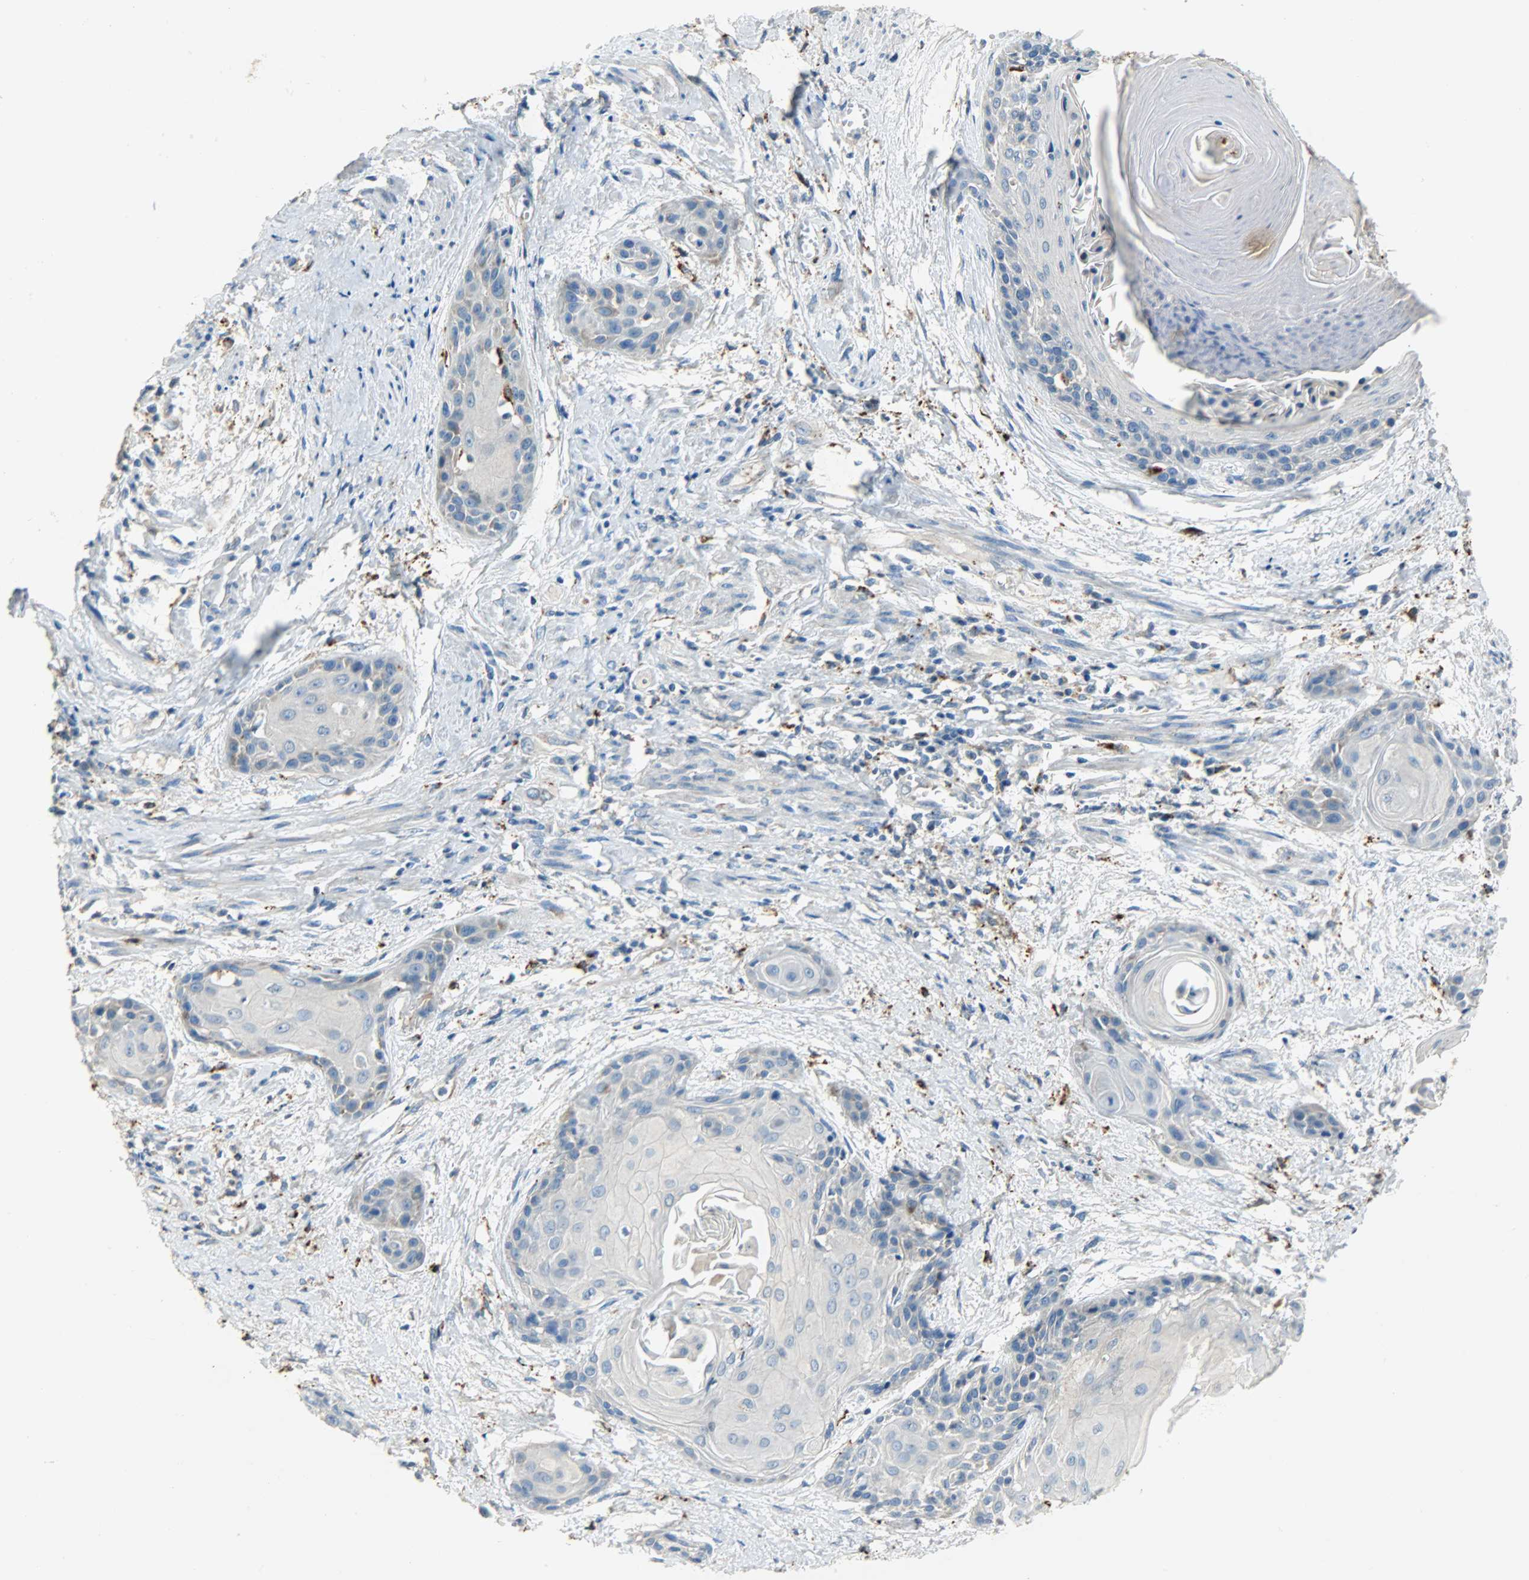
{"staining": {"intensity": "negative", "quantity": "none", "location": "none"}, "tissue": "cervical cancer", "cell_type": "Tumor cells", "image_type": "cancer", "snomed": [{"axis": "morphology", "description": "Squamous cell carcinoma, NOS"}, {"axis": "topography", "description": "Cervix"}], "caption": "The image reveals no significant staining in tumor cells of squamous cell carcinoma (cervical).", "gene": "ASAH1", "patient": {"sex": "female", "age": 57}}